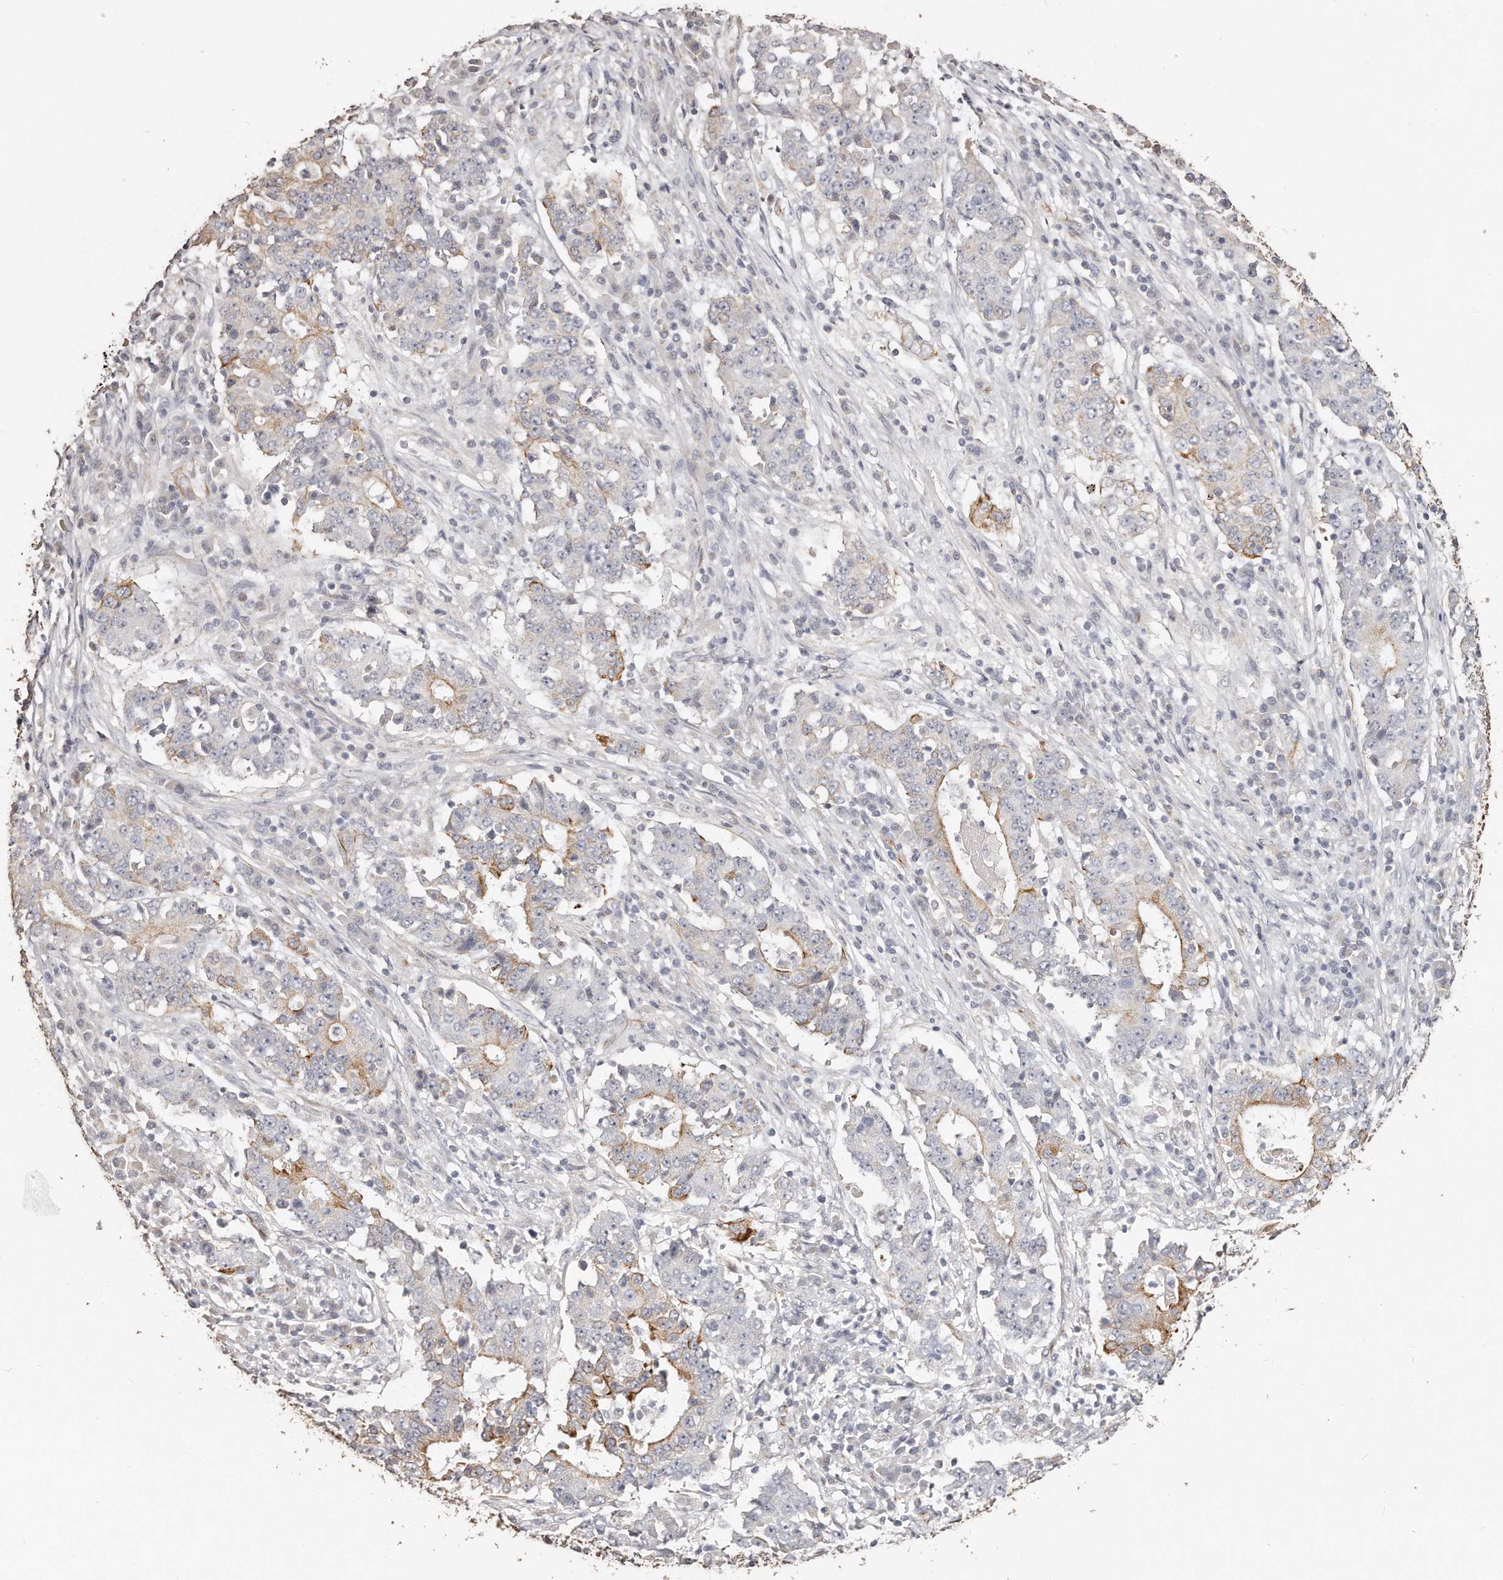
{"staining": {"intensity": "moderate", "quantity": "25%-75%", "location": "cytoplasmic/membranous"}, "tissue": "stomach cancer", "cell_type": "Tumor cells", "image_type": "cancer", "snomed": [{"axis": "morphology", "description": "Adenocarcinoma, NOS"}, {"axis": "topography", "description": "Stomach"}], "caption": "Immunohistochemistry histopathology image of stomach cancer stained for a protein (brown), which reveals medium levels of moderate cytoplasmic/membranous positivity in approximately 25%-75% of tumor cells.", "gene": "ZYG11A", "patient": {"sex": "male", "age": 59}}